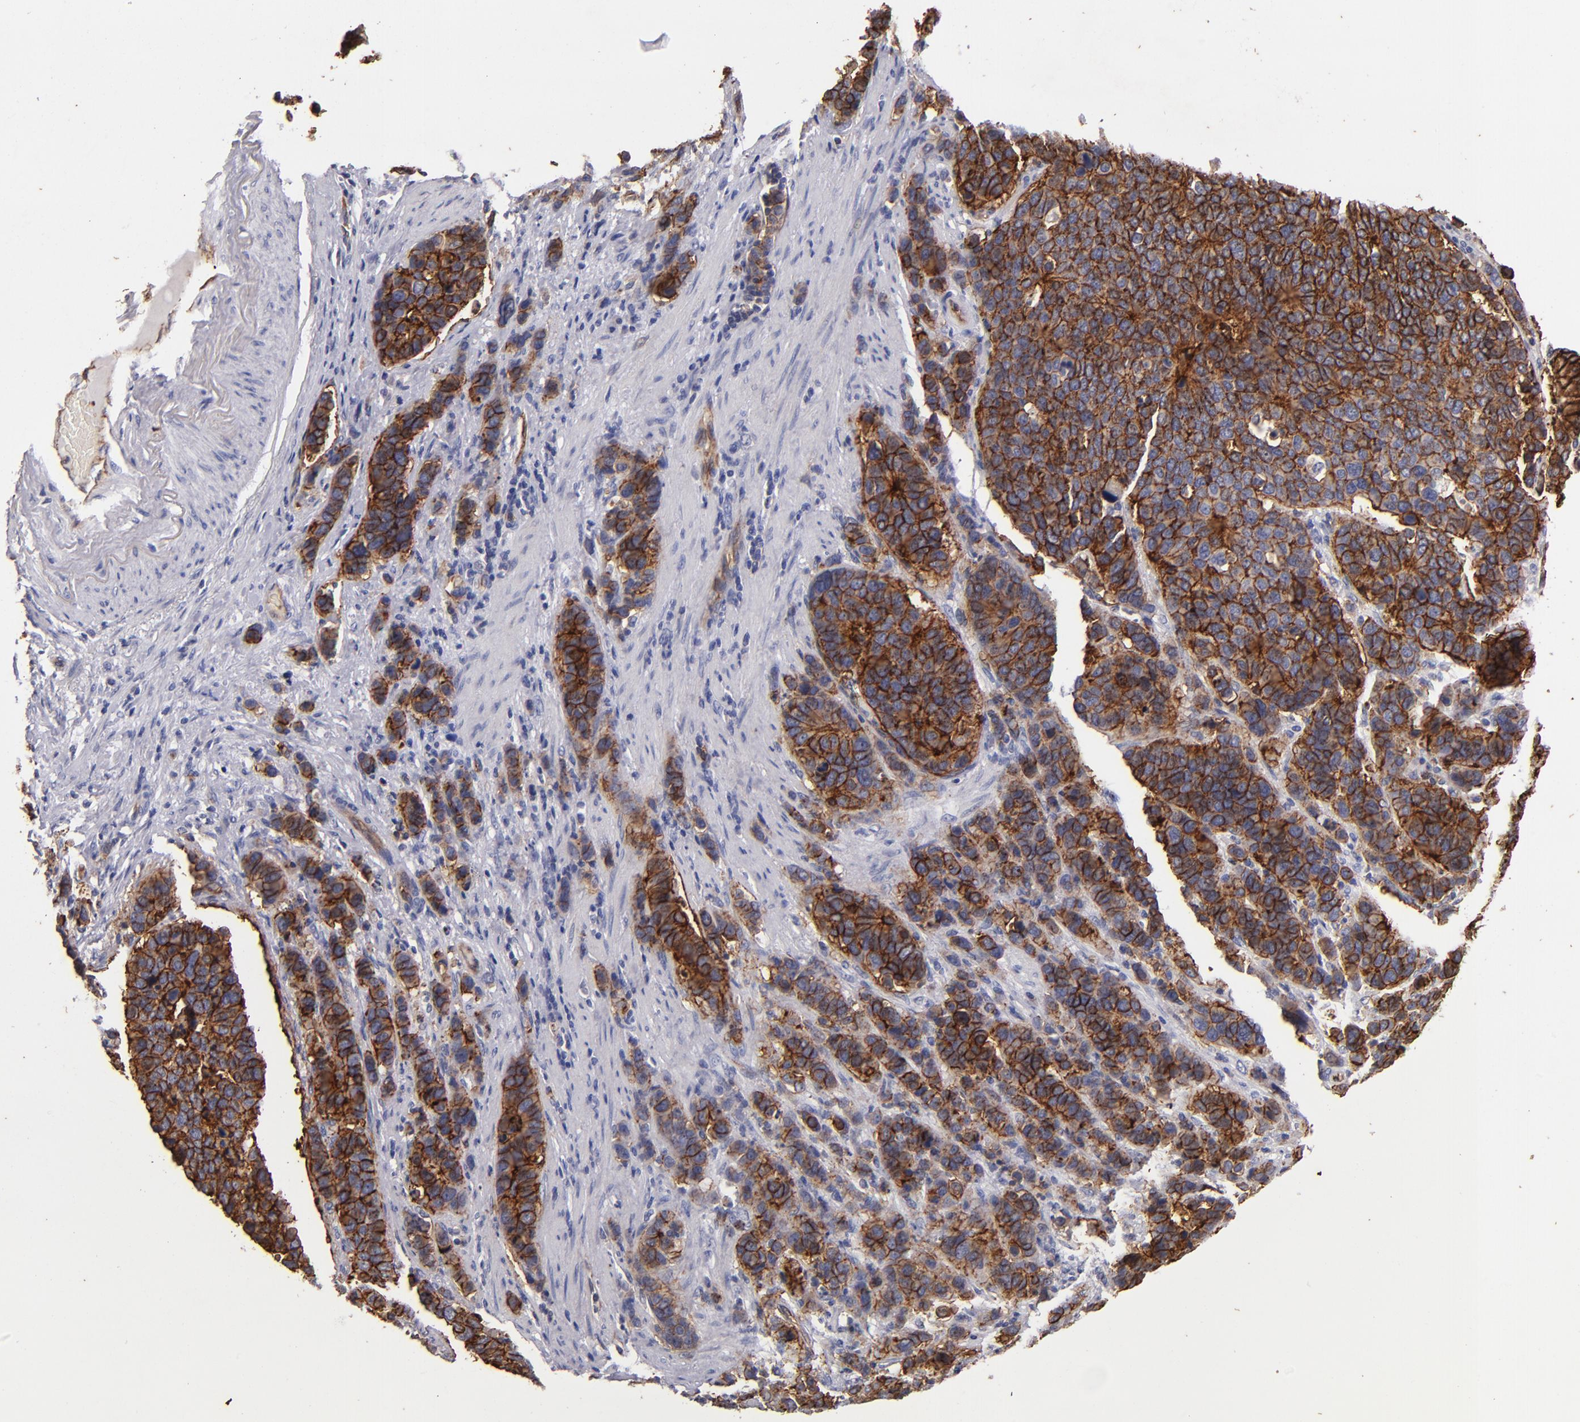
{"staining": {"intensity": "strong", "quantity": ">75%", "location": "cytoplasmic/membranous"}, "tissue": "stomach cancer", "cell_type": "Tumor cells", "image_type": "cancer", "snomed": [{"axis": "morphology", "description": "Adenocarcinoma, NOS"}, {"axis": "topography", "description": "Stomach, upper"}], "caption": "Stomach cancer stained with DAB (3,3'-diaminobenzidine) immunohistochemistry (IHC) shows high levels of strong cytoplasmic/membranous positivity in approximately >75% of tumor cells. Nuclei are stained in blue.", "gene": "CLDN5", "patient": {"sex": "male", "age": 71}}